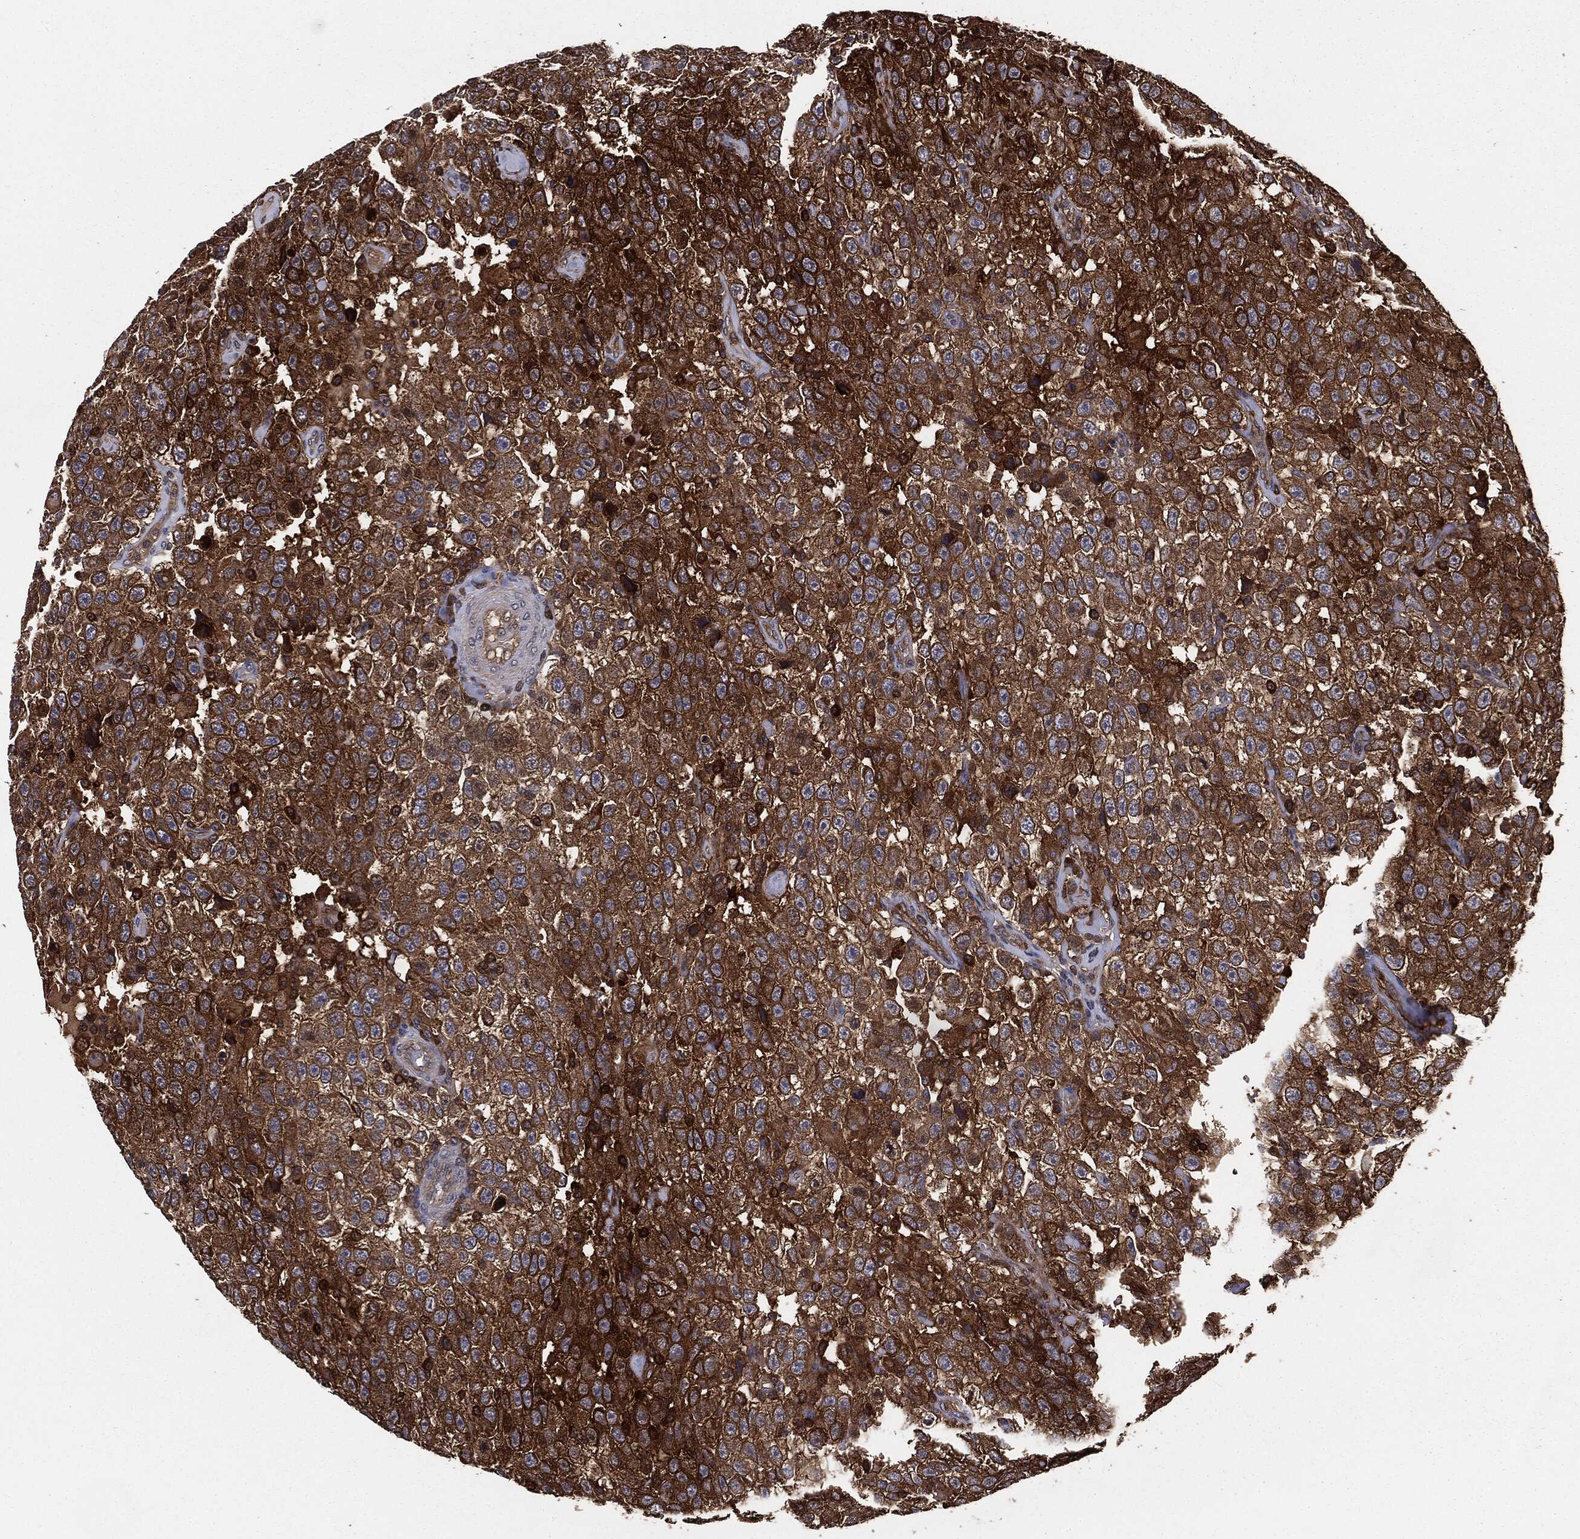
{"staining": {"intensity": "strong", "quantity": ">75%", "location": "cytoplasmic/membranous"}, "tissue": "testis cancer", "cell_type": "Tumor cells", "image_type": "cancer", "snomed": [{"axis": "morphology", "description": "Seminoma, NOS"}, {"axis": "topography", "description": "Testis"}], "caption": "Protein analysis of testis cancer tissue exhibits strong cytoplasmic/membranous staining in about >75% of tumor cells.", "gene": "GNB5", "patient": {"sex": "male", "age": 41}}